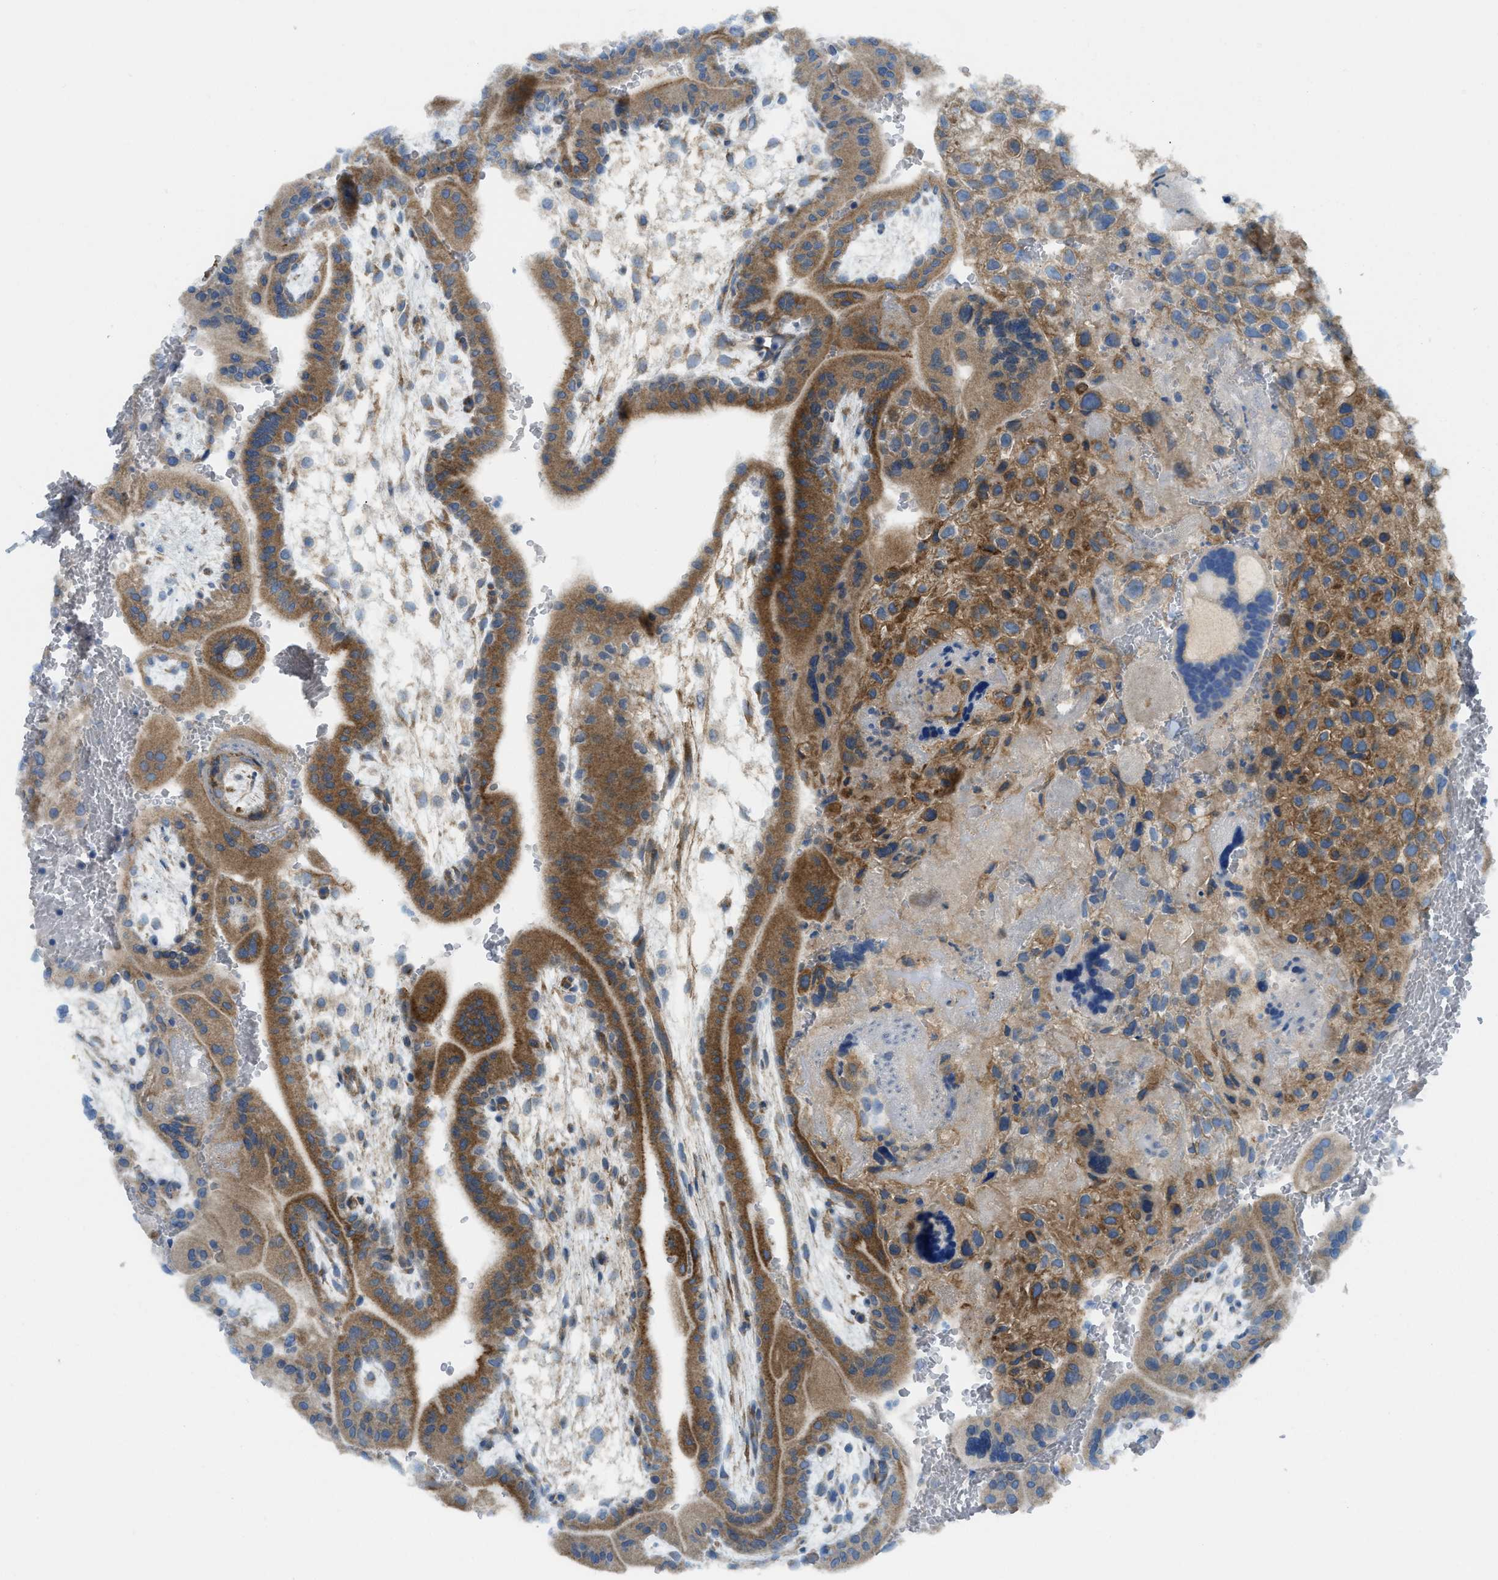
{"staining": {"intensity": "moderate", "quantity": ">75%", "location": "cytoplasmic/membranous"}, "tissue": "placenta", "cell_type": "Decidual cells", "image_type": "normal", "snomed": [{"axis": "morphology", "description": "Normal tissue, NOS"}, {"axis": "topography", "description": "Placenta"}], "caption": "About >75% of decidual cells in normal human placenta exhibit moderate cytoplasmic/membranous protein staining as visualized by brown immunohistochemical staining.", "gene": "BMPR1A", "patient": {"sex": "female", "age": 35}}